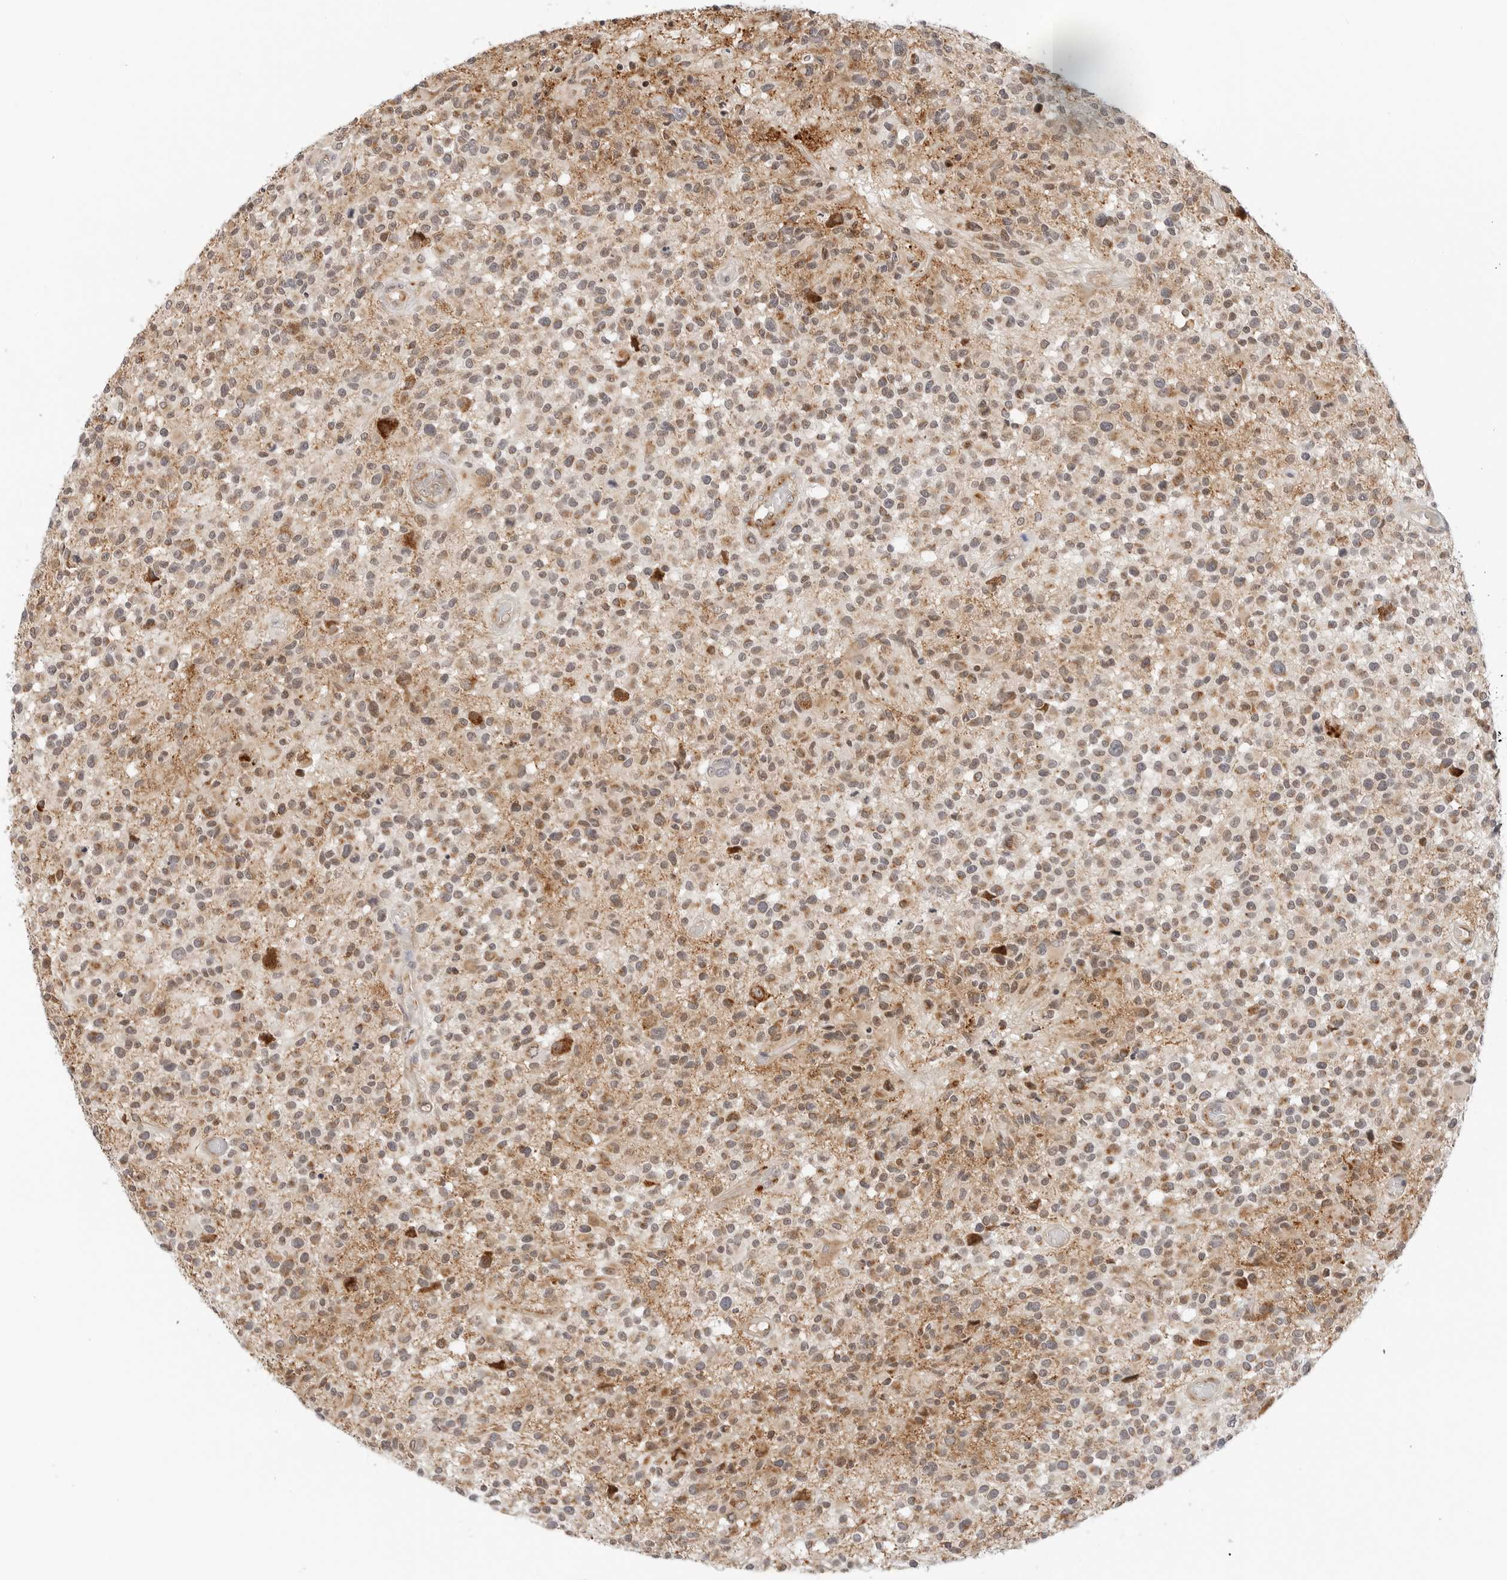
{"staining": {"intensity": "weak", "quantity": ">75%", "location": "cytoplasmic/membranous"}, "tissue": "glioma", "cell_type": "Tumor cells", "image_type": "cancer", "snomed": [{"axis": "morphology", "description": "Glioma, malignant, High grade"}, {"axis": "morphology", "description": "Glioblastoma, NOS"}, {"axis": "topography", "description": "Brain"}], "caption": "This is an image of IHC staining of glioma, which shows weak positivity in the cytoplasmic/membranous of tumor cells.", "gene": "DYRK4", "patient": {"sex": "male", "age": 60}}